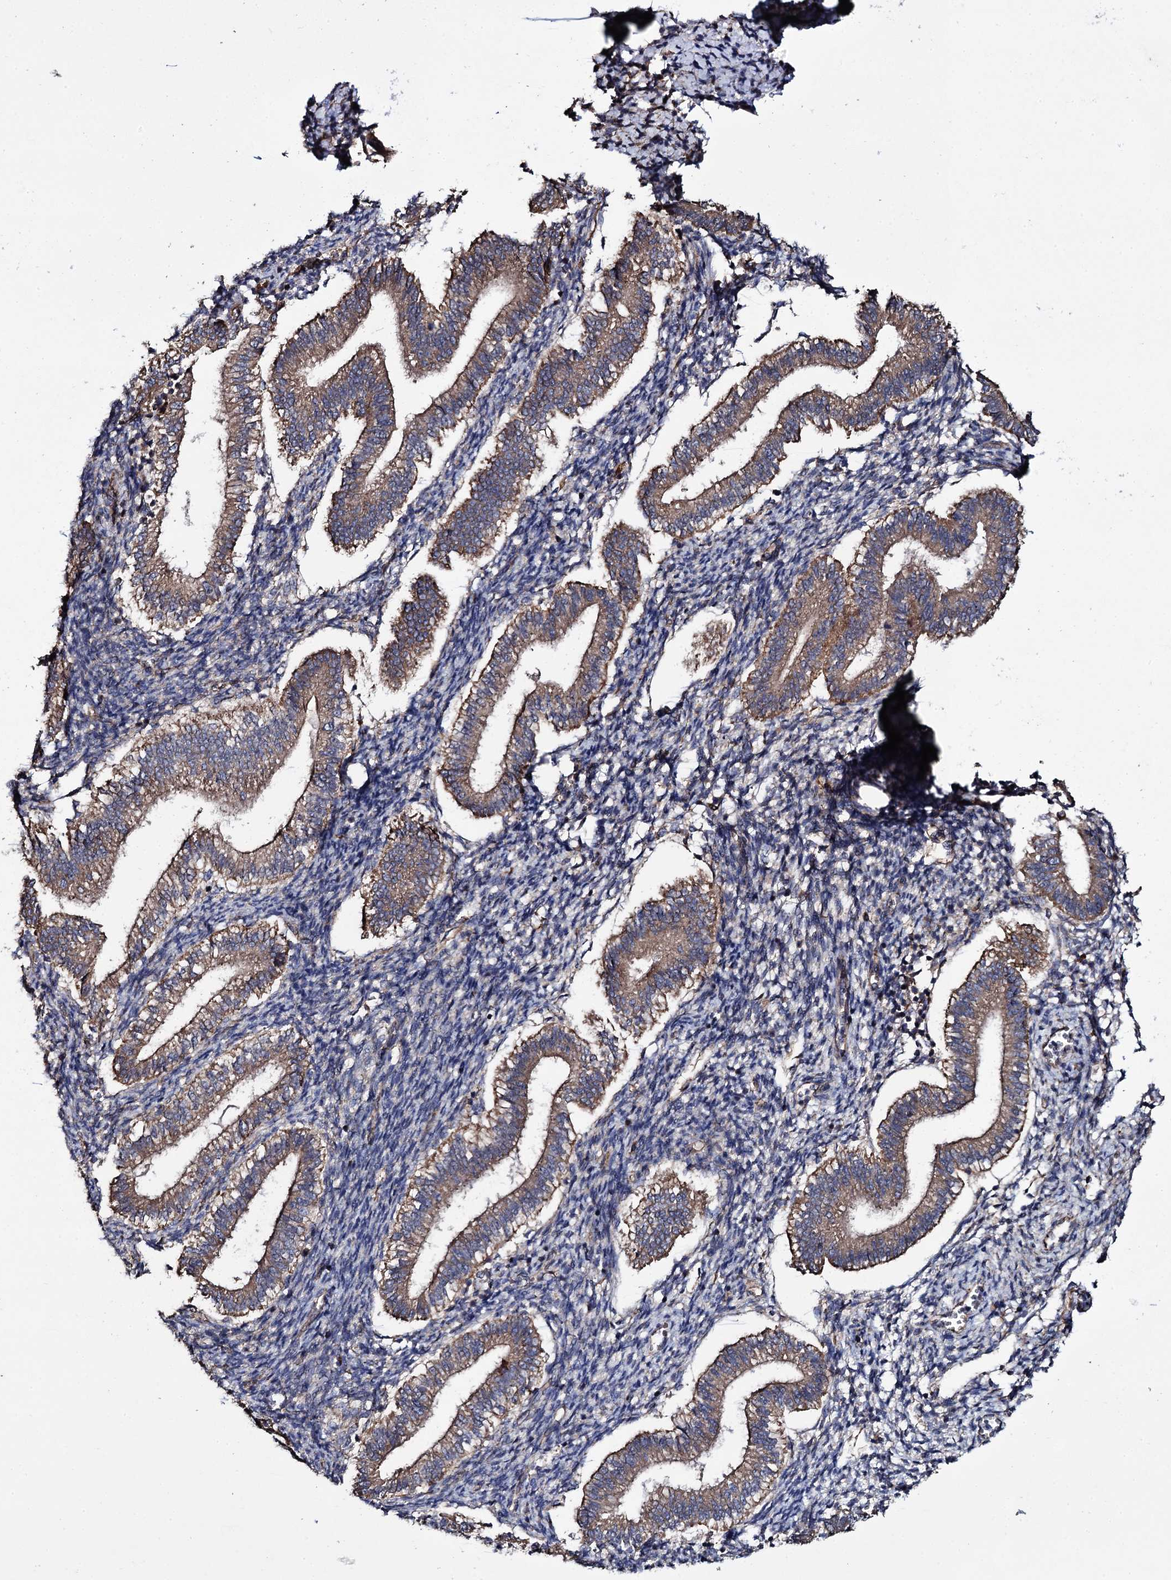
{"staining": {"intensity": "negative", "quantity": "none", "location": "none"}, "tissue": "endometrium", "cell_type": "Cells in endometrial stroma", "image_type": "normal", "snomed": [{"axis": "morphology", "description": "Normal tissue, NOS"}, {"axis": "topography", "description": "Endometrium"}], "caption": "This is an IHC image of normal endometrium. There is no staining in cells in endometrial stroma.", "gene": "TTC23", "patient": {"sex": "female", "age": 25}}